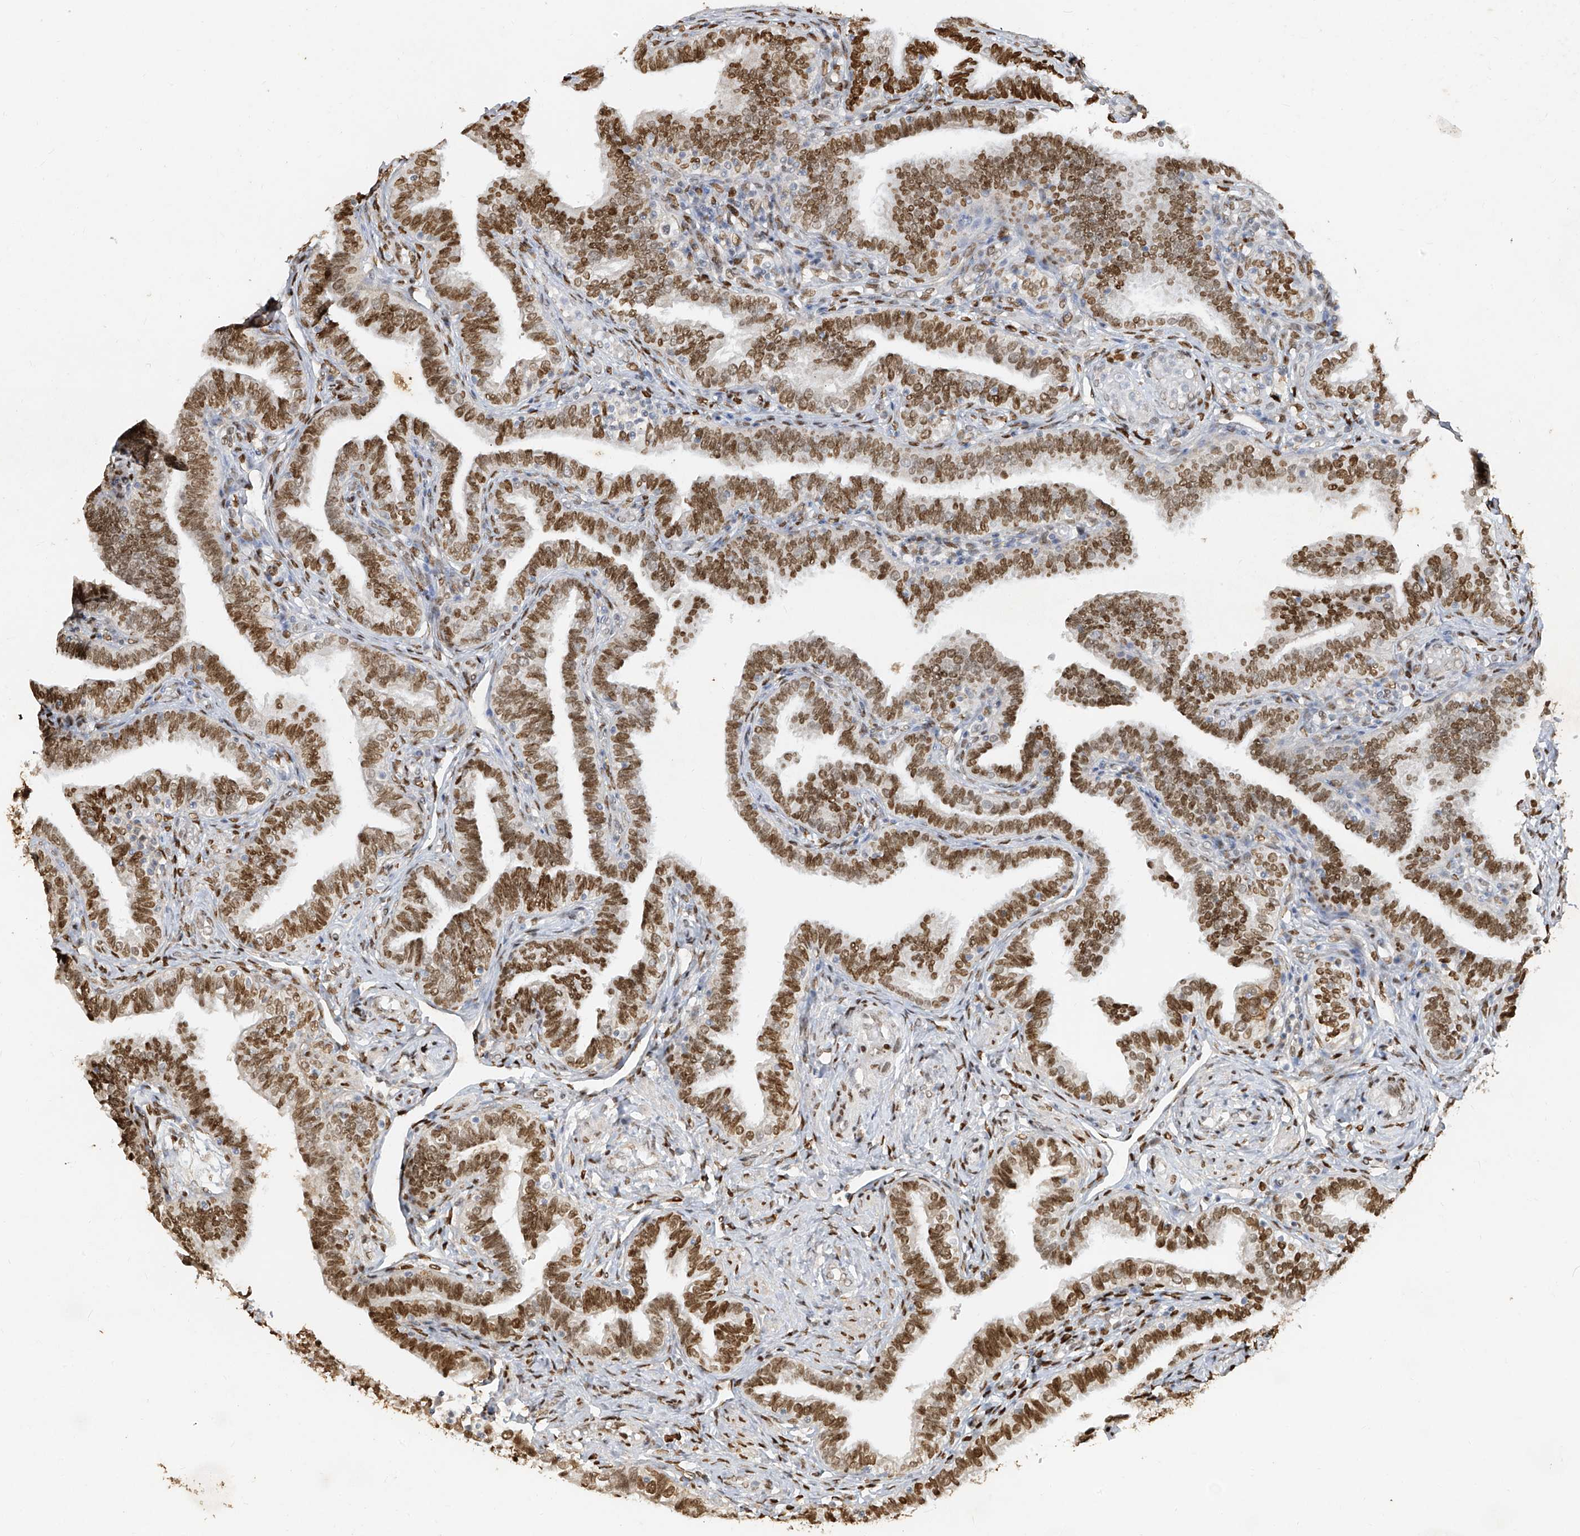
{"staining": {"intensity": "strong", "quantity": ">75%", "location": "cytoplasmic/membranous,nuclear"}, "tissue": "fallopian tube", "cell_type": "Glandular cells", "image_type": "normal", "snomed": [{"axis": "morphology", "description": "Normal tissue, NOS"}, {"axis": "topography", "description": "Fallopian tube"}], "caption": "High-power microscopy captured an IHC micrograph of normal fallopian tube, revealing strong cytoplasmic/membranous,nuclear expression in approximately >75% of glandular cells. (Brightfield microscopy of DAB IHC at high magnification).", "gene": "ATRIP", "patient": {"sex": "female", "age": 39}}